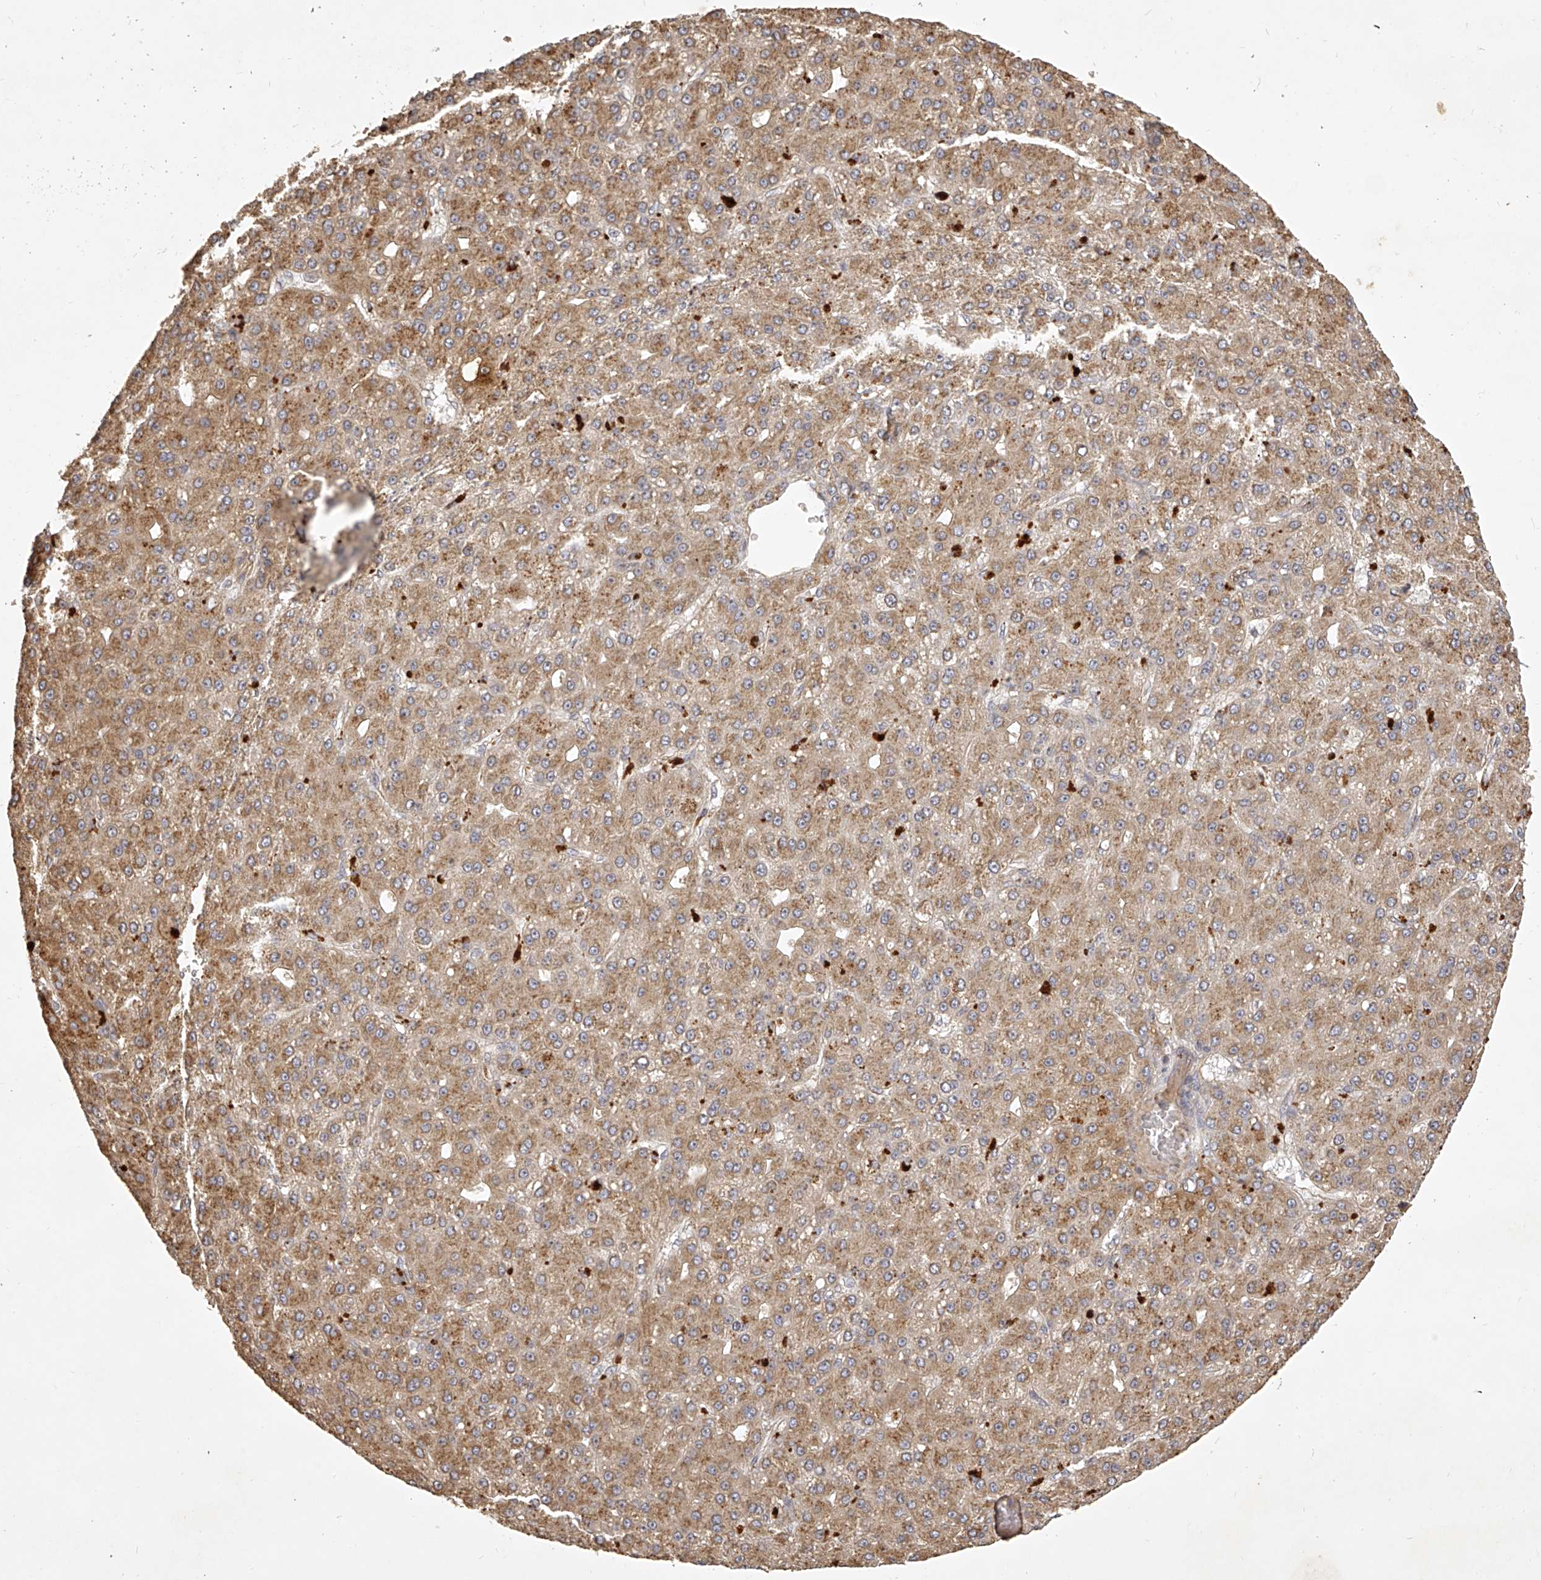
{"staining": {"intensity": "moderate", "quantity": ">75%", "location": "cytoplasmic/membranous"}, "tissue": "liver cancer", "cell_type": "Tumor cells", "image_type": "cancer", "snomed": [{"axis": "morphology", "description": "Carcinoma, Hepatocellular, NOS"}, {"axis": "topography", "description": "Liver"}], "caption": "Immunohistochemistry (IHC) micrograph of neoplastic tissue: human liver cancer stained using immunohistochemistry (IHC) reveals medium levels of moderate protein expression localized specifically in the cytoplasmic/membranous of tumor cells, appearing as a cytoplasmic/membranous brown color.", "gene": "DOCK9", "patient": {"sex": "male", "age": 67}}